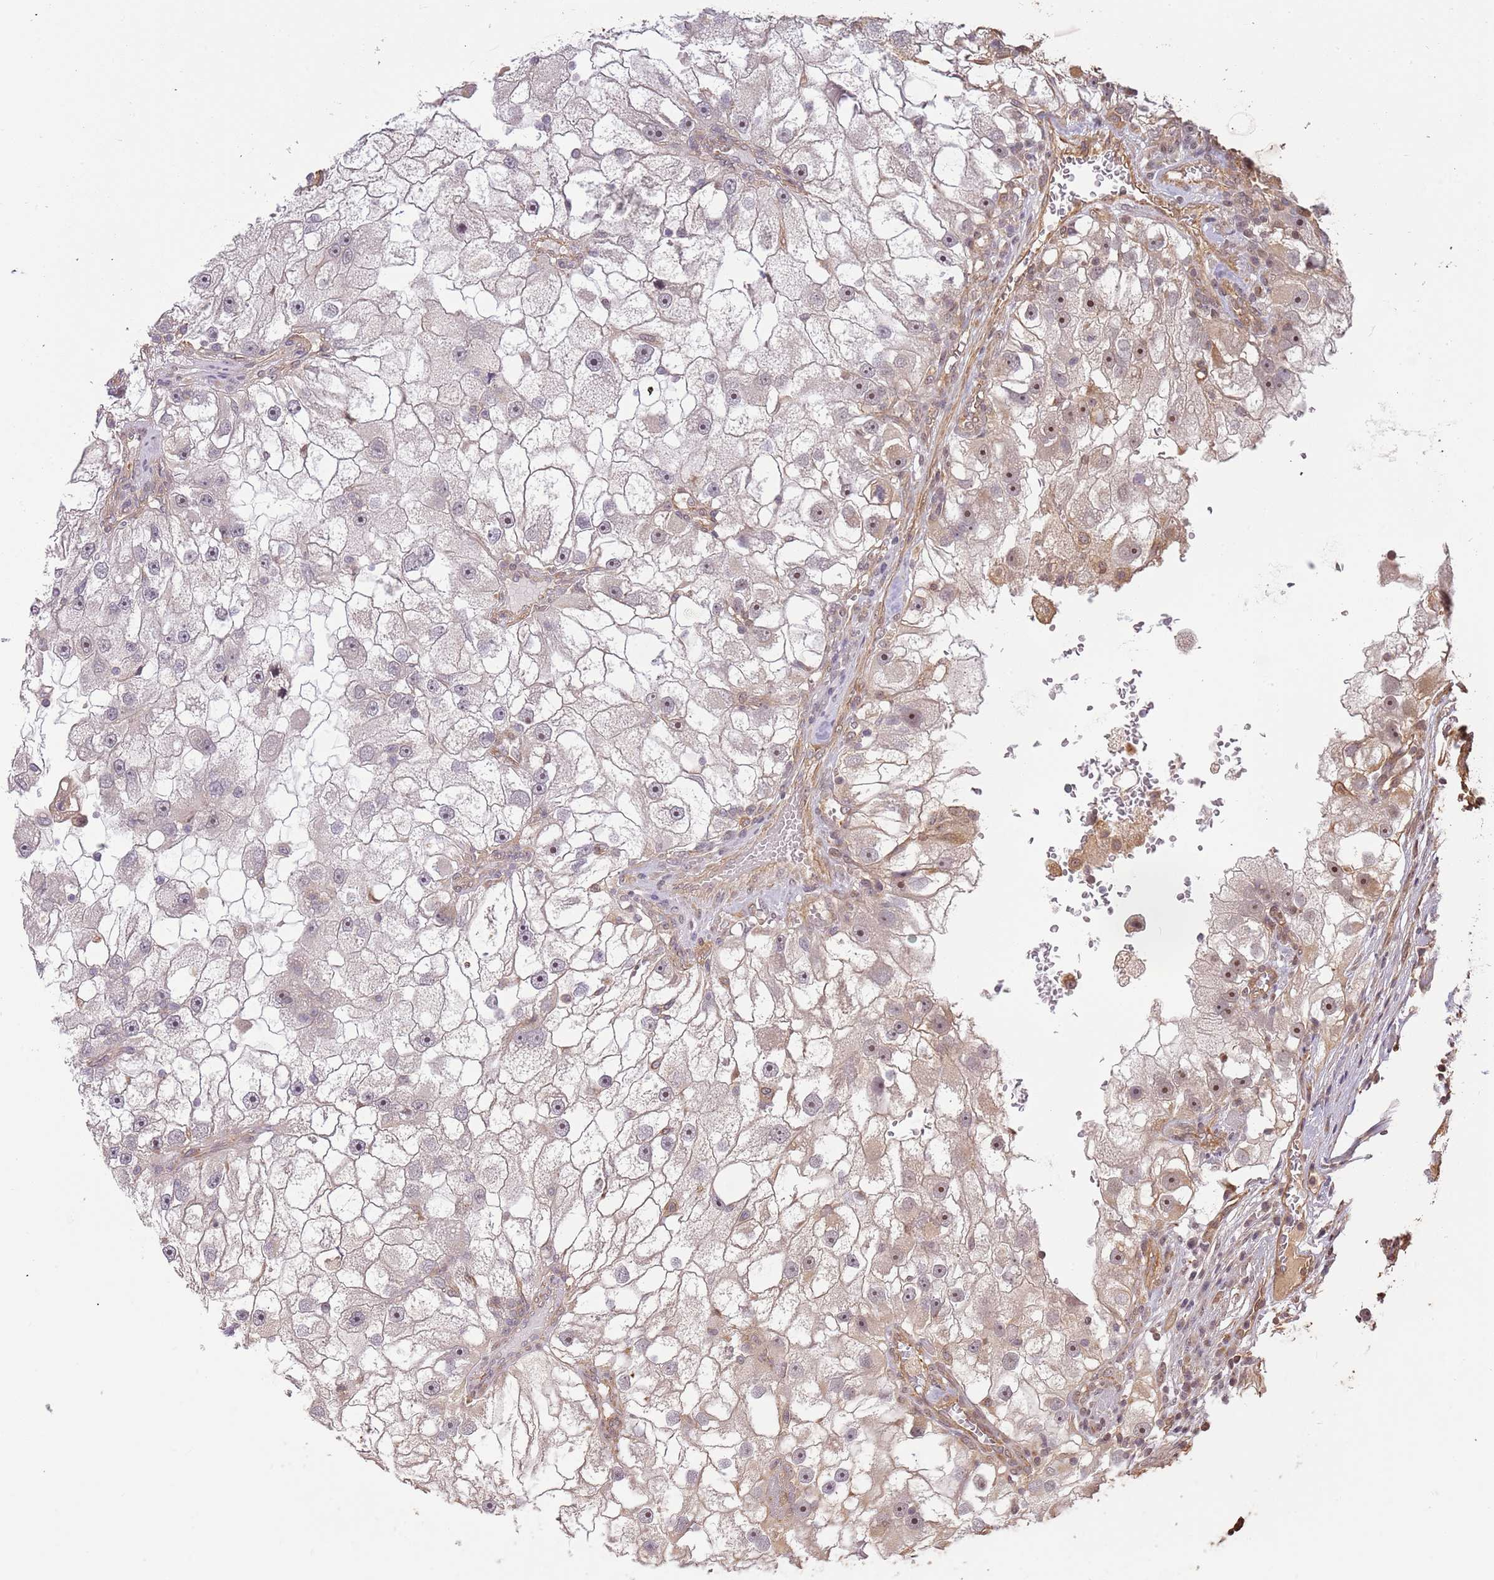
{"staining": {"intensity": "moderate", "quantity": "<25%", "location": "nuclear"}, "tissue": "renal cancer", "cell_type": "Tumor cells", "image_type": "cancer", "snomed": [{"axis": "morphology", "description": "Adenocarcinoma, NOS"}, {"axis": "topography", "description": "Kidney"}], "caption": "This is an image of IHC staining of adenocarcinoma (renal), which shows moderate staining in the nuclear of tumor cells.", "gene": "SURF2", "patient": {"sex": "male", "age": 63}}